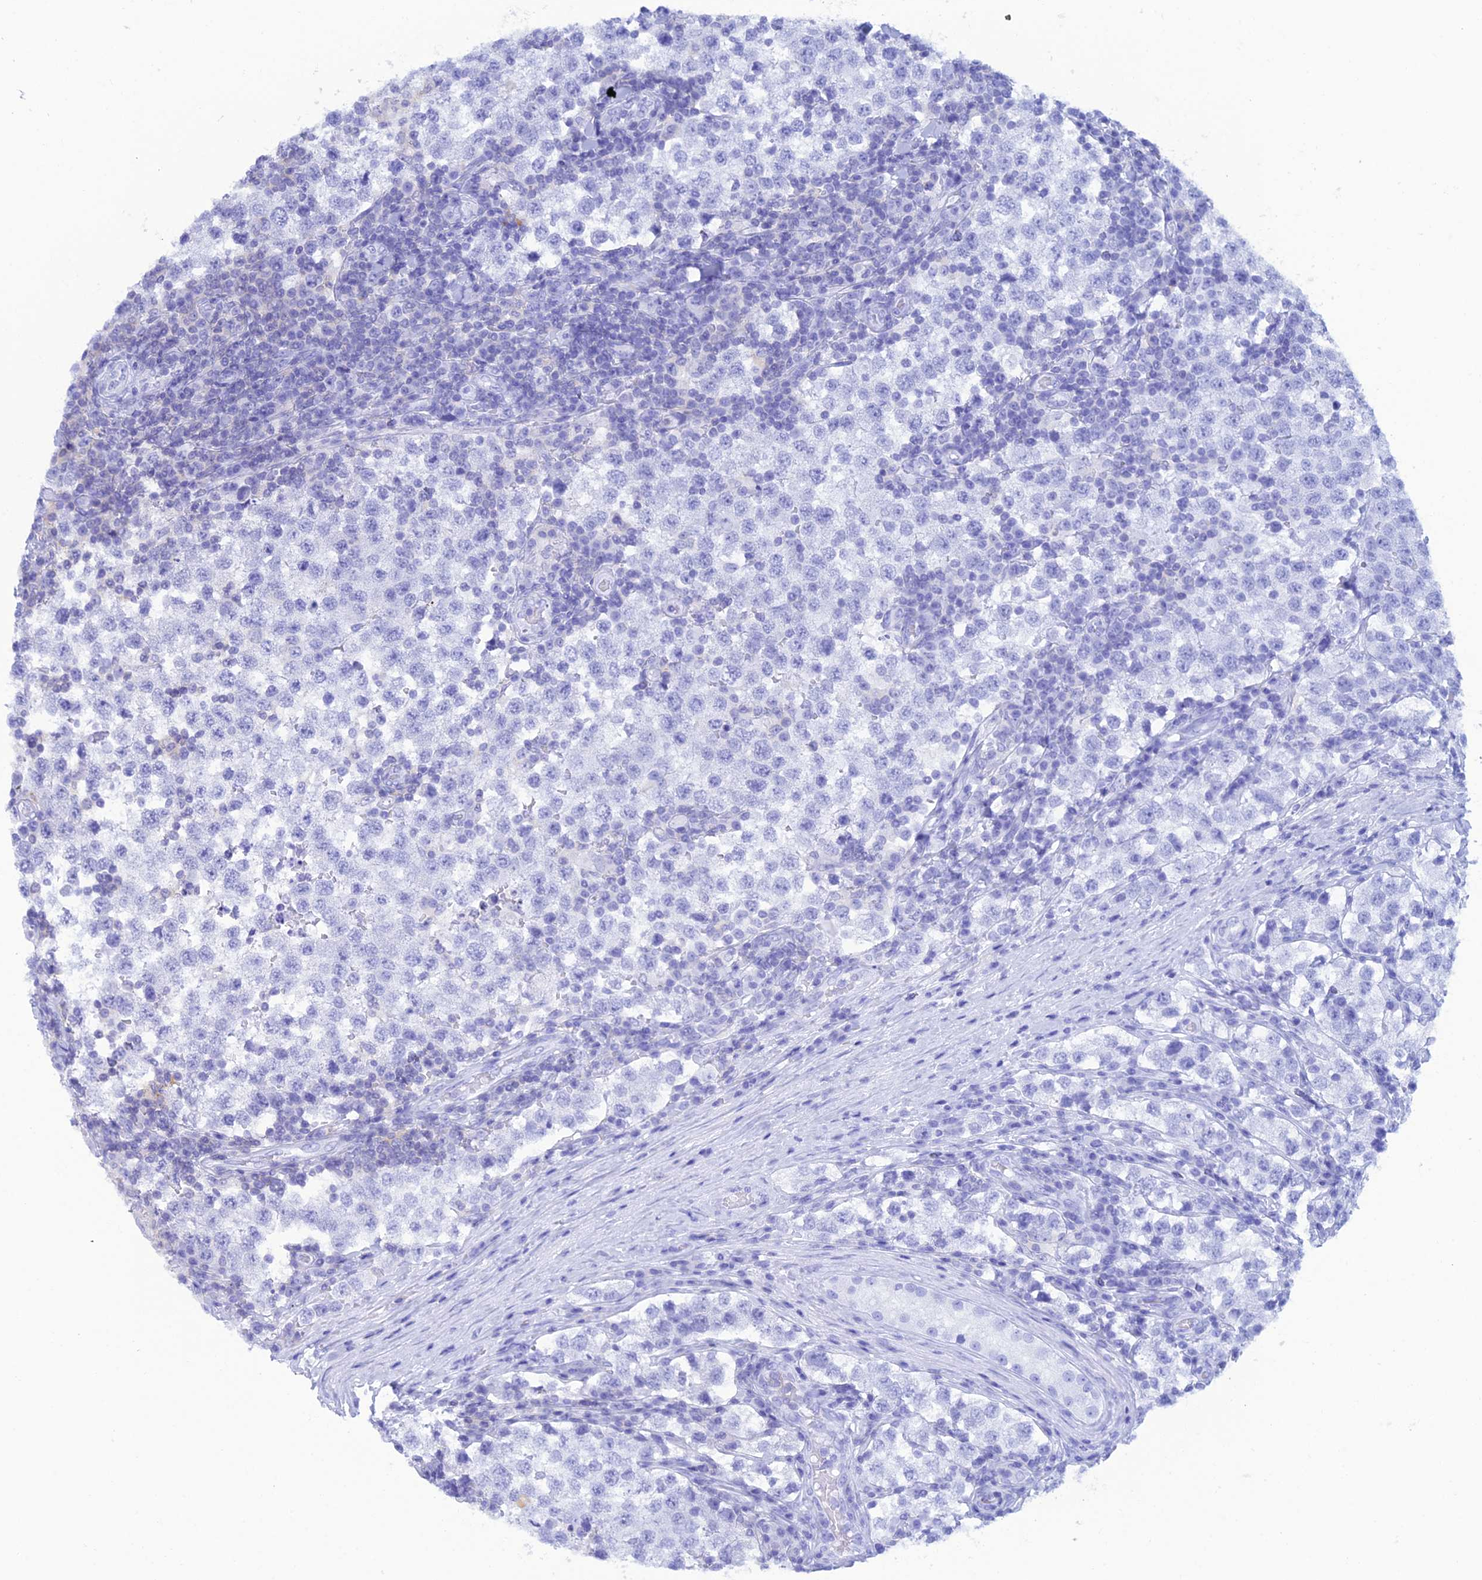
{"staining": {"intensity": "negative", "quantity": "none", "location": "none"}, "tissue": "testis cancer", "cell_type": "Tumor cells", "image_type": "cancer", "snomed": [{"axis": "morphology", "description": "Seminoma, NOS"}, {"axis": "topography", "description": "Testis"}], "caption": "Testis cancer was stained to show a protein in brown. There is no significant positivity in tumor cells.", "gene": "FAM76A", "patient": {"sex": "male", "age": 34}}